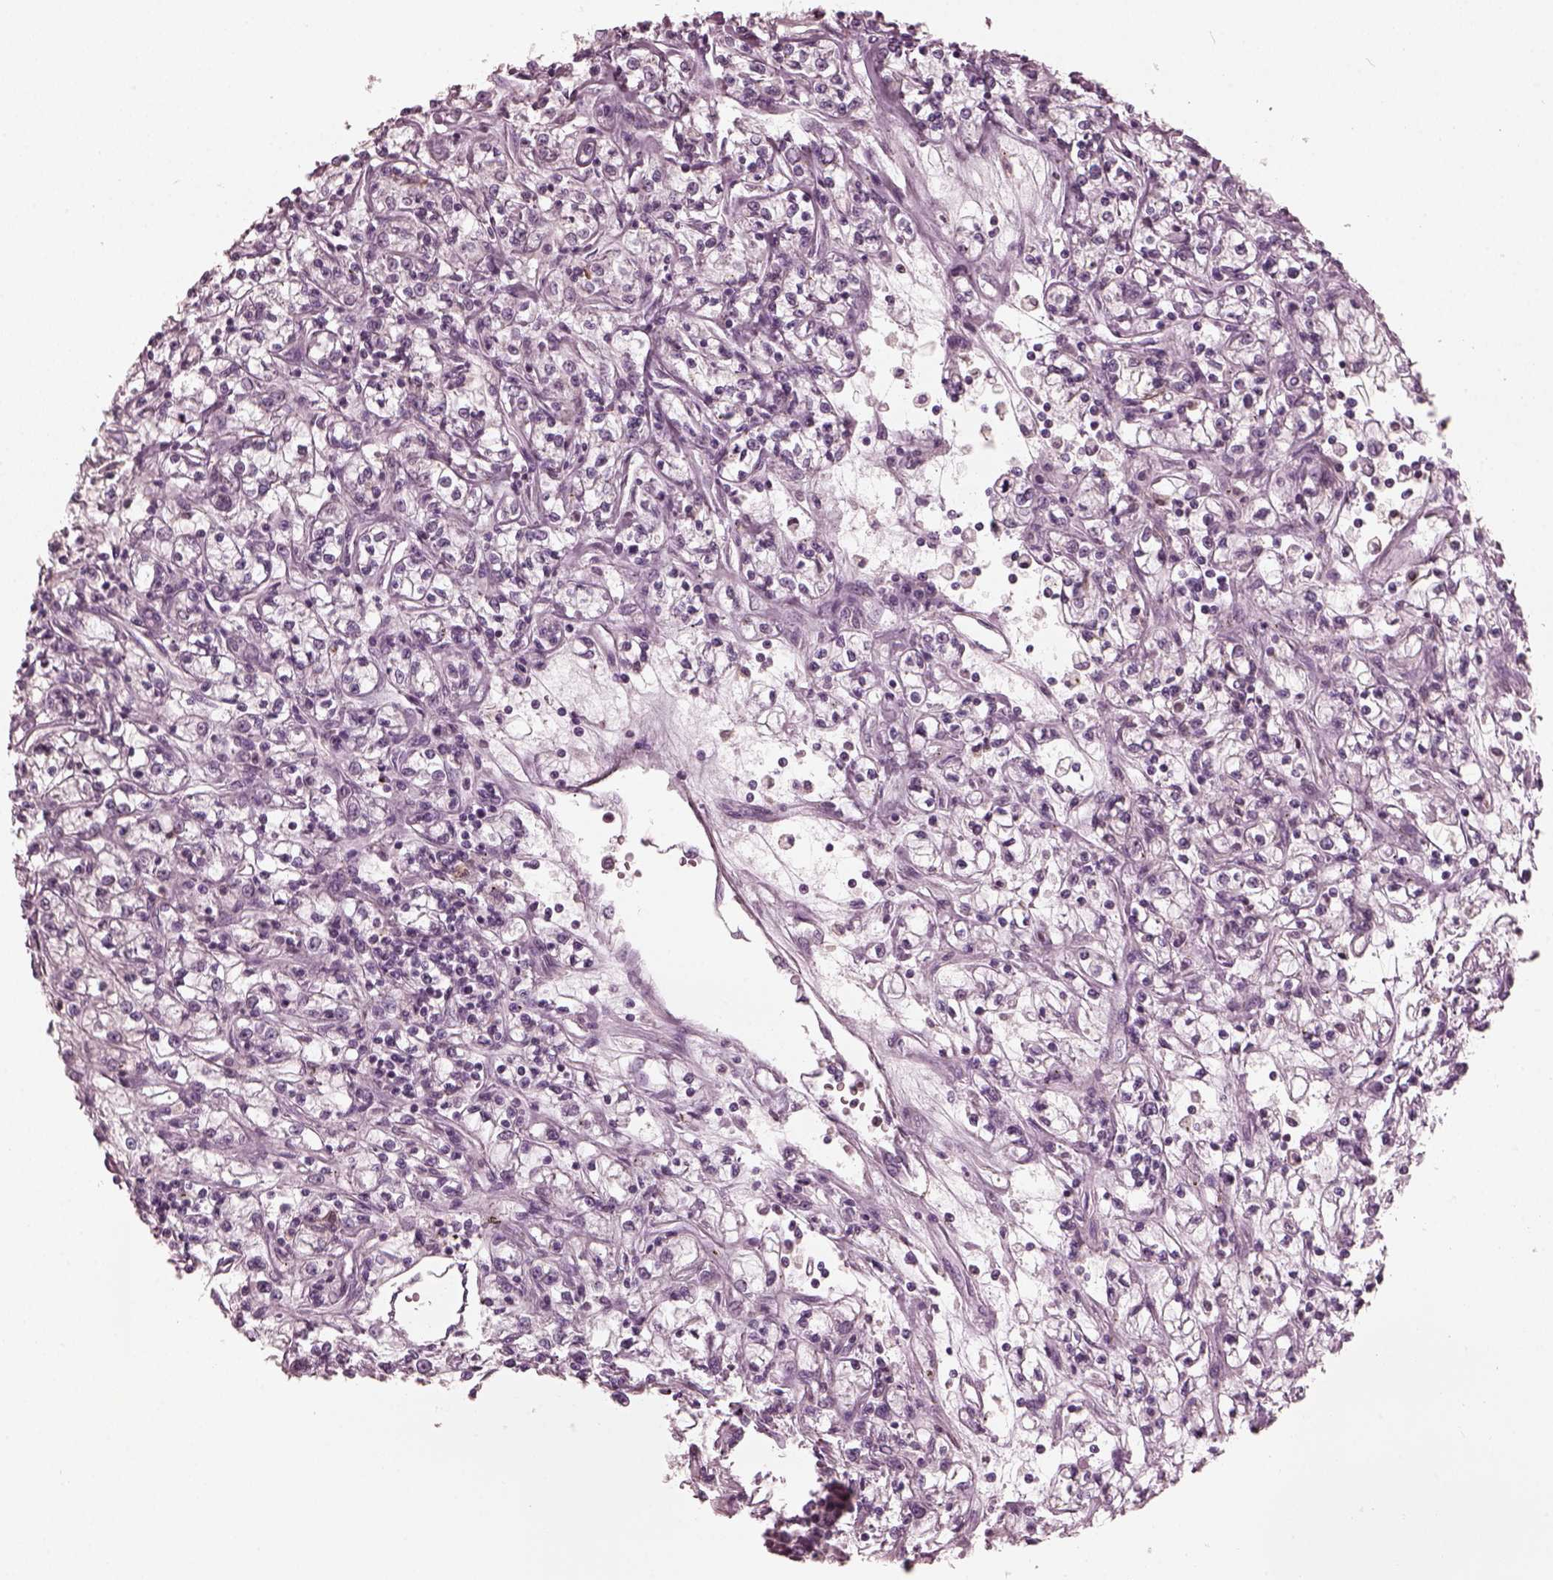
{"staining": {"intensity": "negative", "quantity": "none", "location": "none"}, "tissue": "renal cancer", "cell_type": "Tumor cells", "image_type": "cancer", "snomed": [{"axis": "morphology", "description": "Adenocarcinoma, NOS"}, {"axis": "topography", "description": "Kidney"}], "caption": "An immunohistochemistry (IHC) micrograph of renal cancer is shown. There is no staining in tumor cells of renal cancer. (Immunohistochemistry (ihc), brightfield microscopy, high magnification).", "gene": "PSTPIP2", "patient": {"sex": "female", "age": 59}}